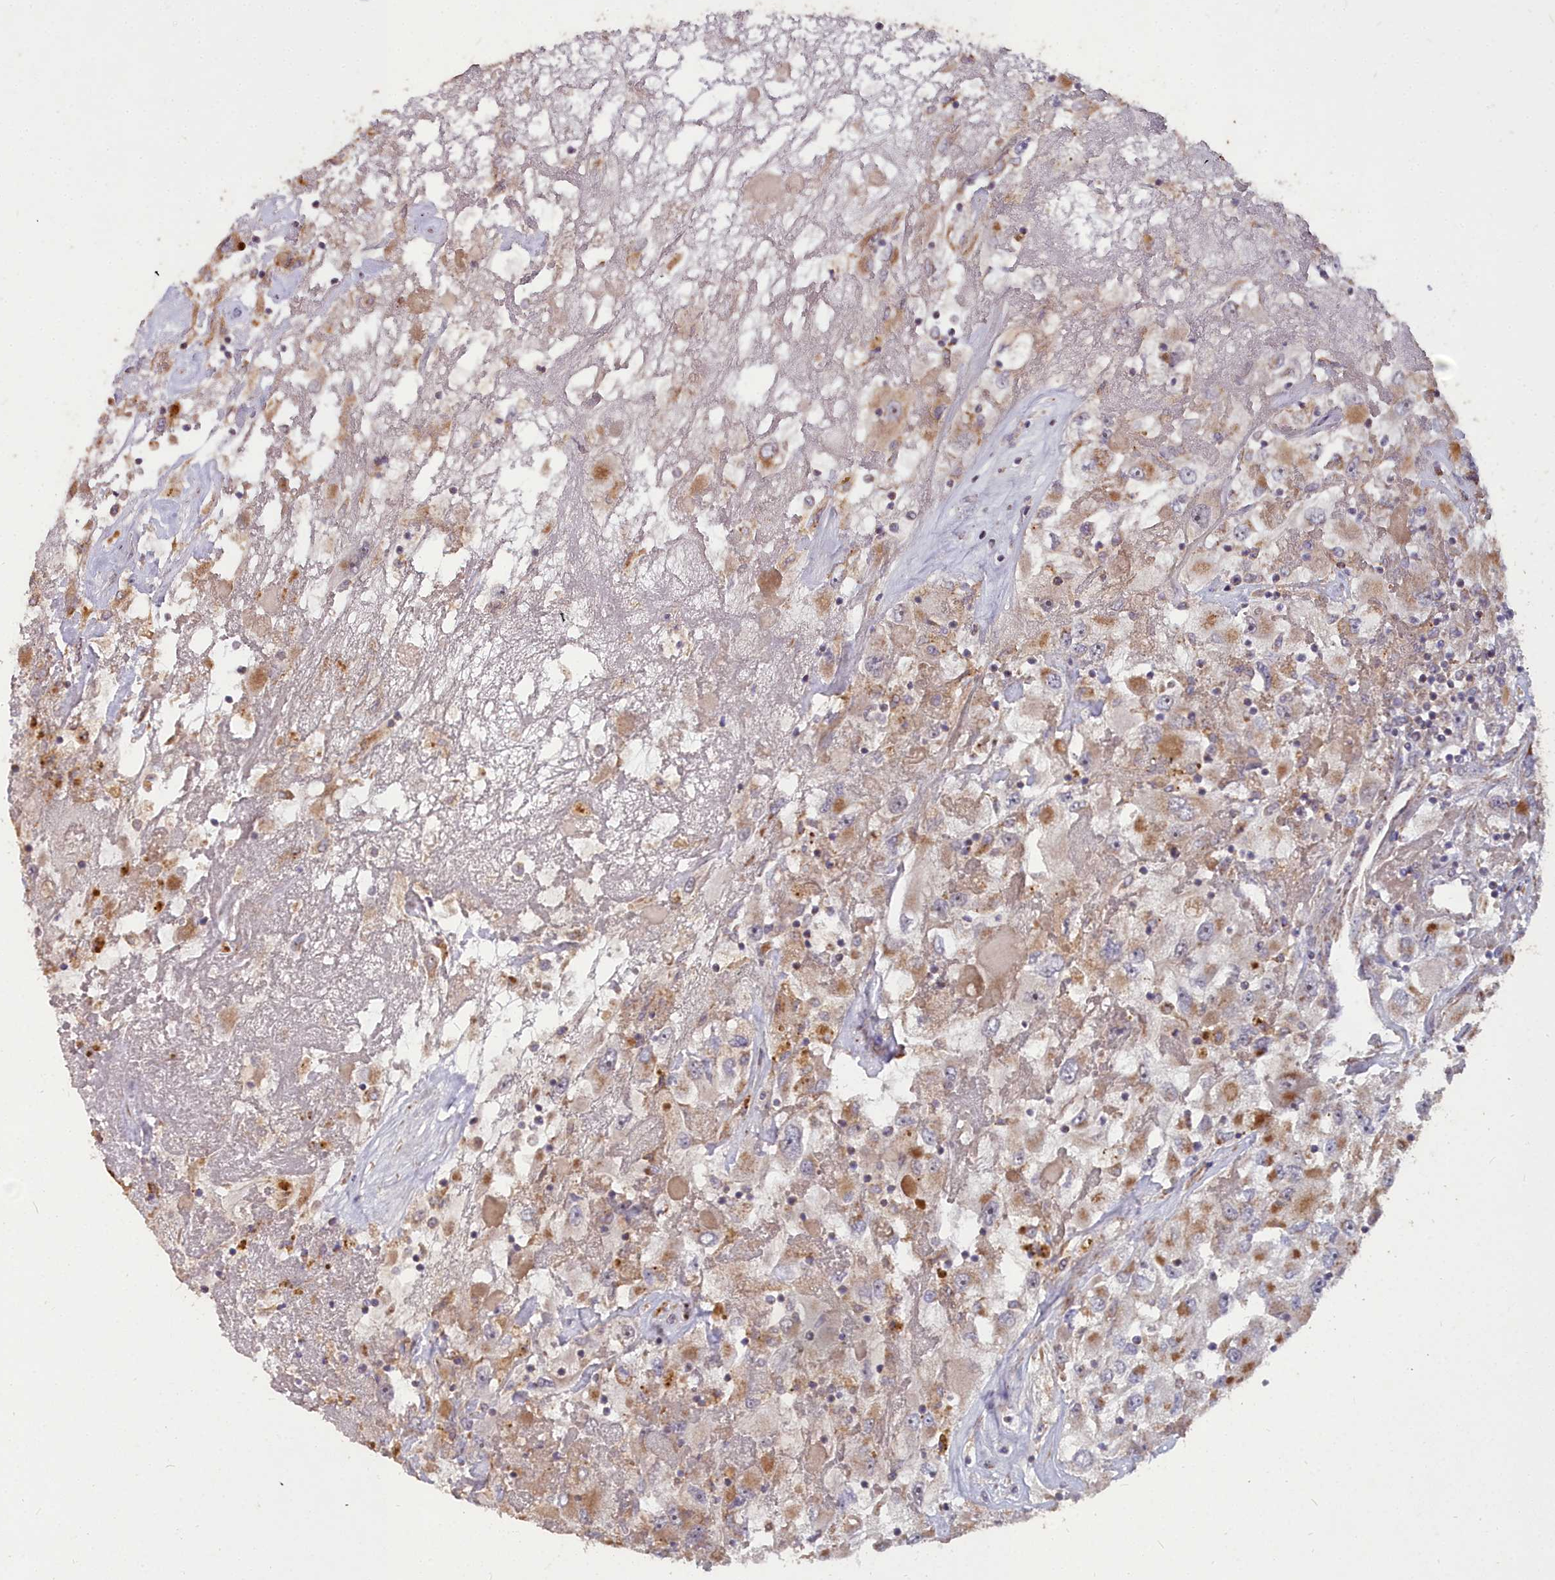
{"staining": {"intensity": "weak", "quantity": ">75%", "location": "cytoplasmic/membranous"}, "tissue": "renal cancer", "cell_type": "Tumor cells", "image_type": "cancer", "snomed": [{"axis": "morphology", "description": "Adenocarcinoma, NOS"}, {"axis": "topography", "description": "Kidney"}], "caption": "Brown immunohistochemical staining in human renal adenocarcinoma shows weak cytoplasmic/membranous positivity in approximately >75% of tumor cells.", "gene": "COX11", "patient": {"sex": "female", "age": 52}}